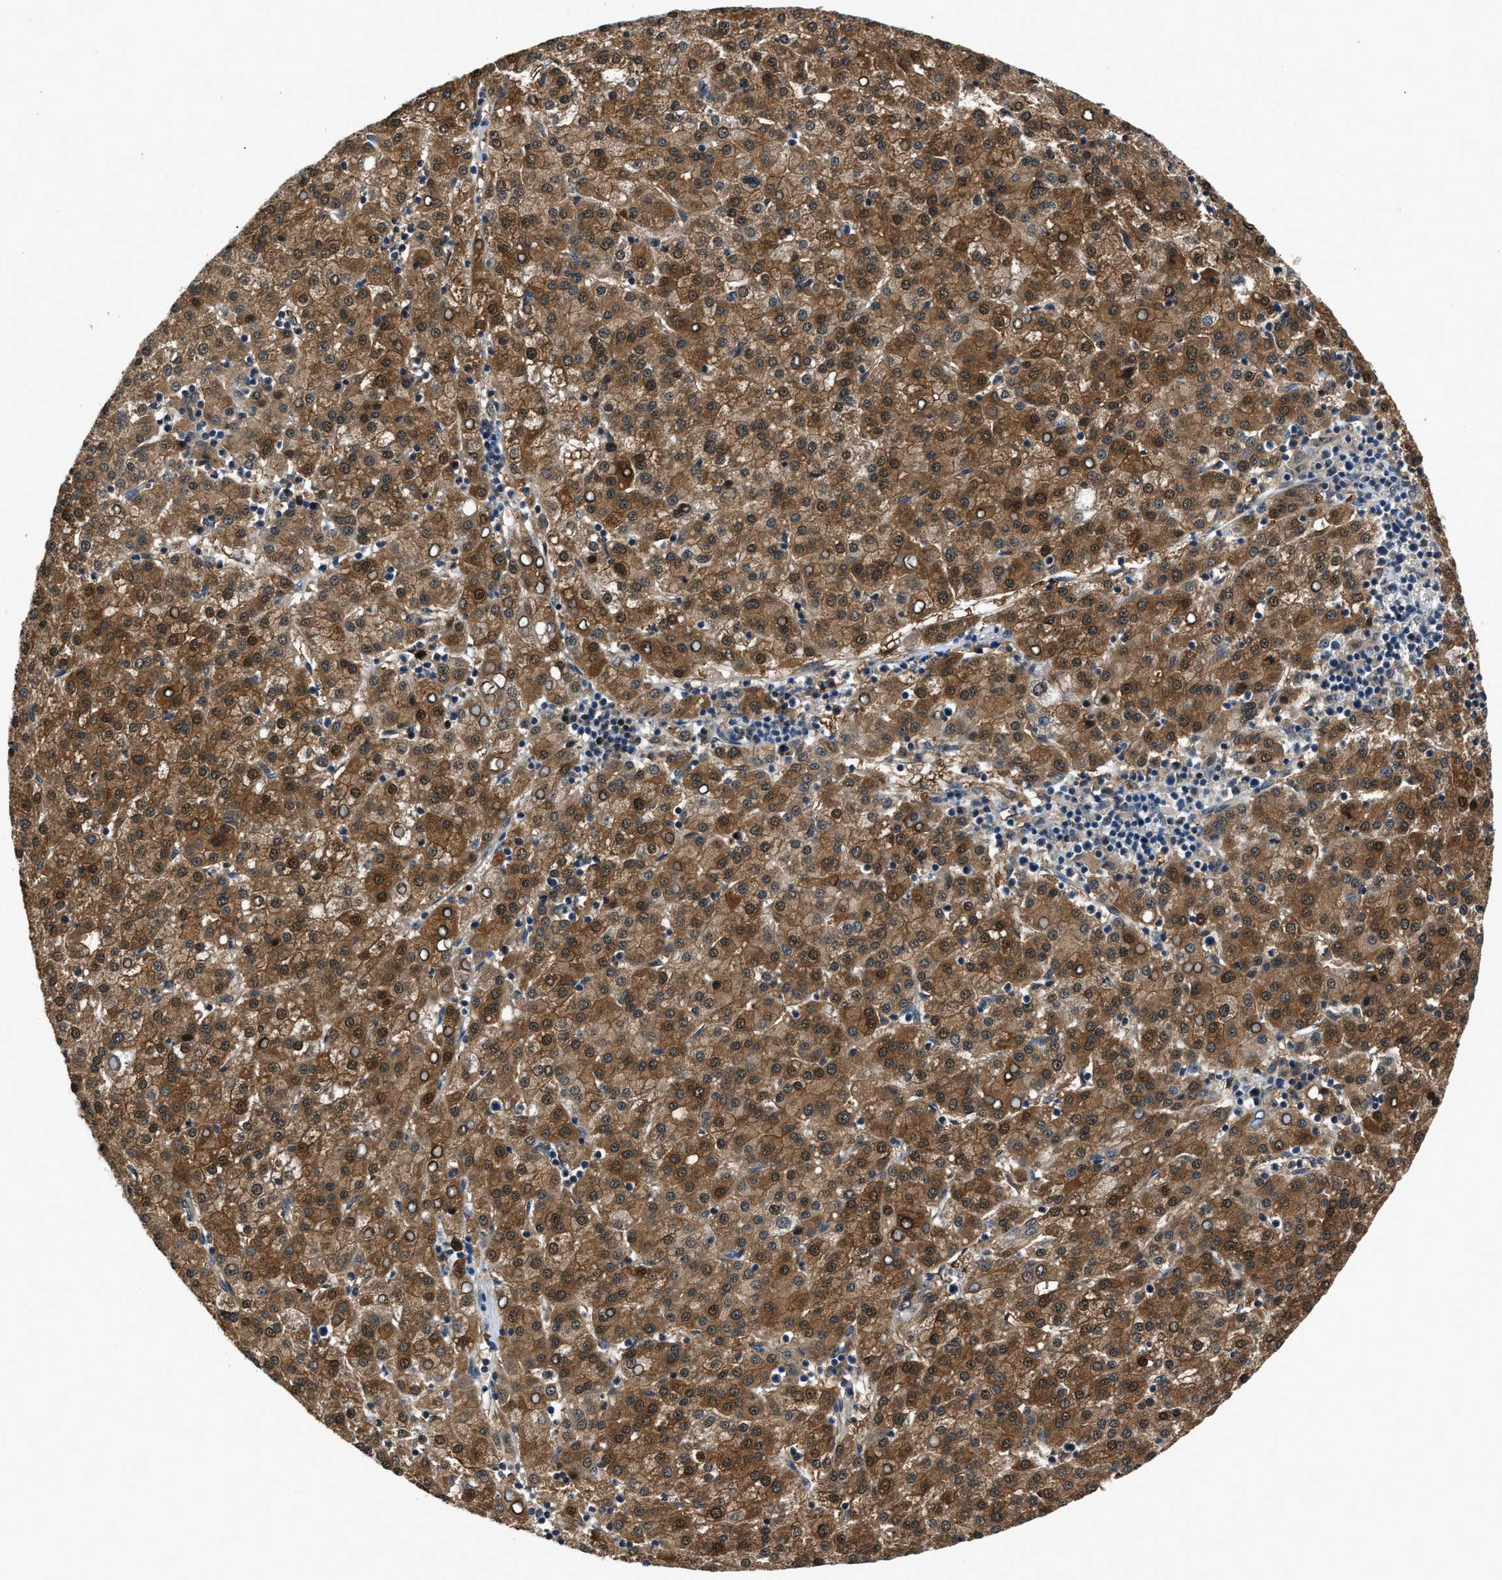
{"staining": {"intensity": "moderate", "quantity": ">75%", "location": "cytoplasmic/membranous,nuclear"}, "tissue": "liver cancer", "cell_type": "Tumor cells", "image_type": "cancer", "snomed": [{"axis": "morphology", "description": "Carcinoma, Hepatocellular, NOS"}, {"axis": "topography", "description": "Liver"}], "caption": "Liver hepatocellular carcinoma stained for a protein exhibits moderate cytoplasmic/membranous and nuclear positivity in tumor cells.", "gene": "TP53I3", "patient": {"sex": "female", "age": 58}}